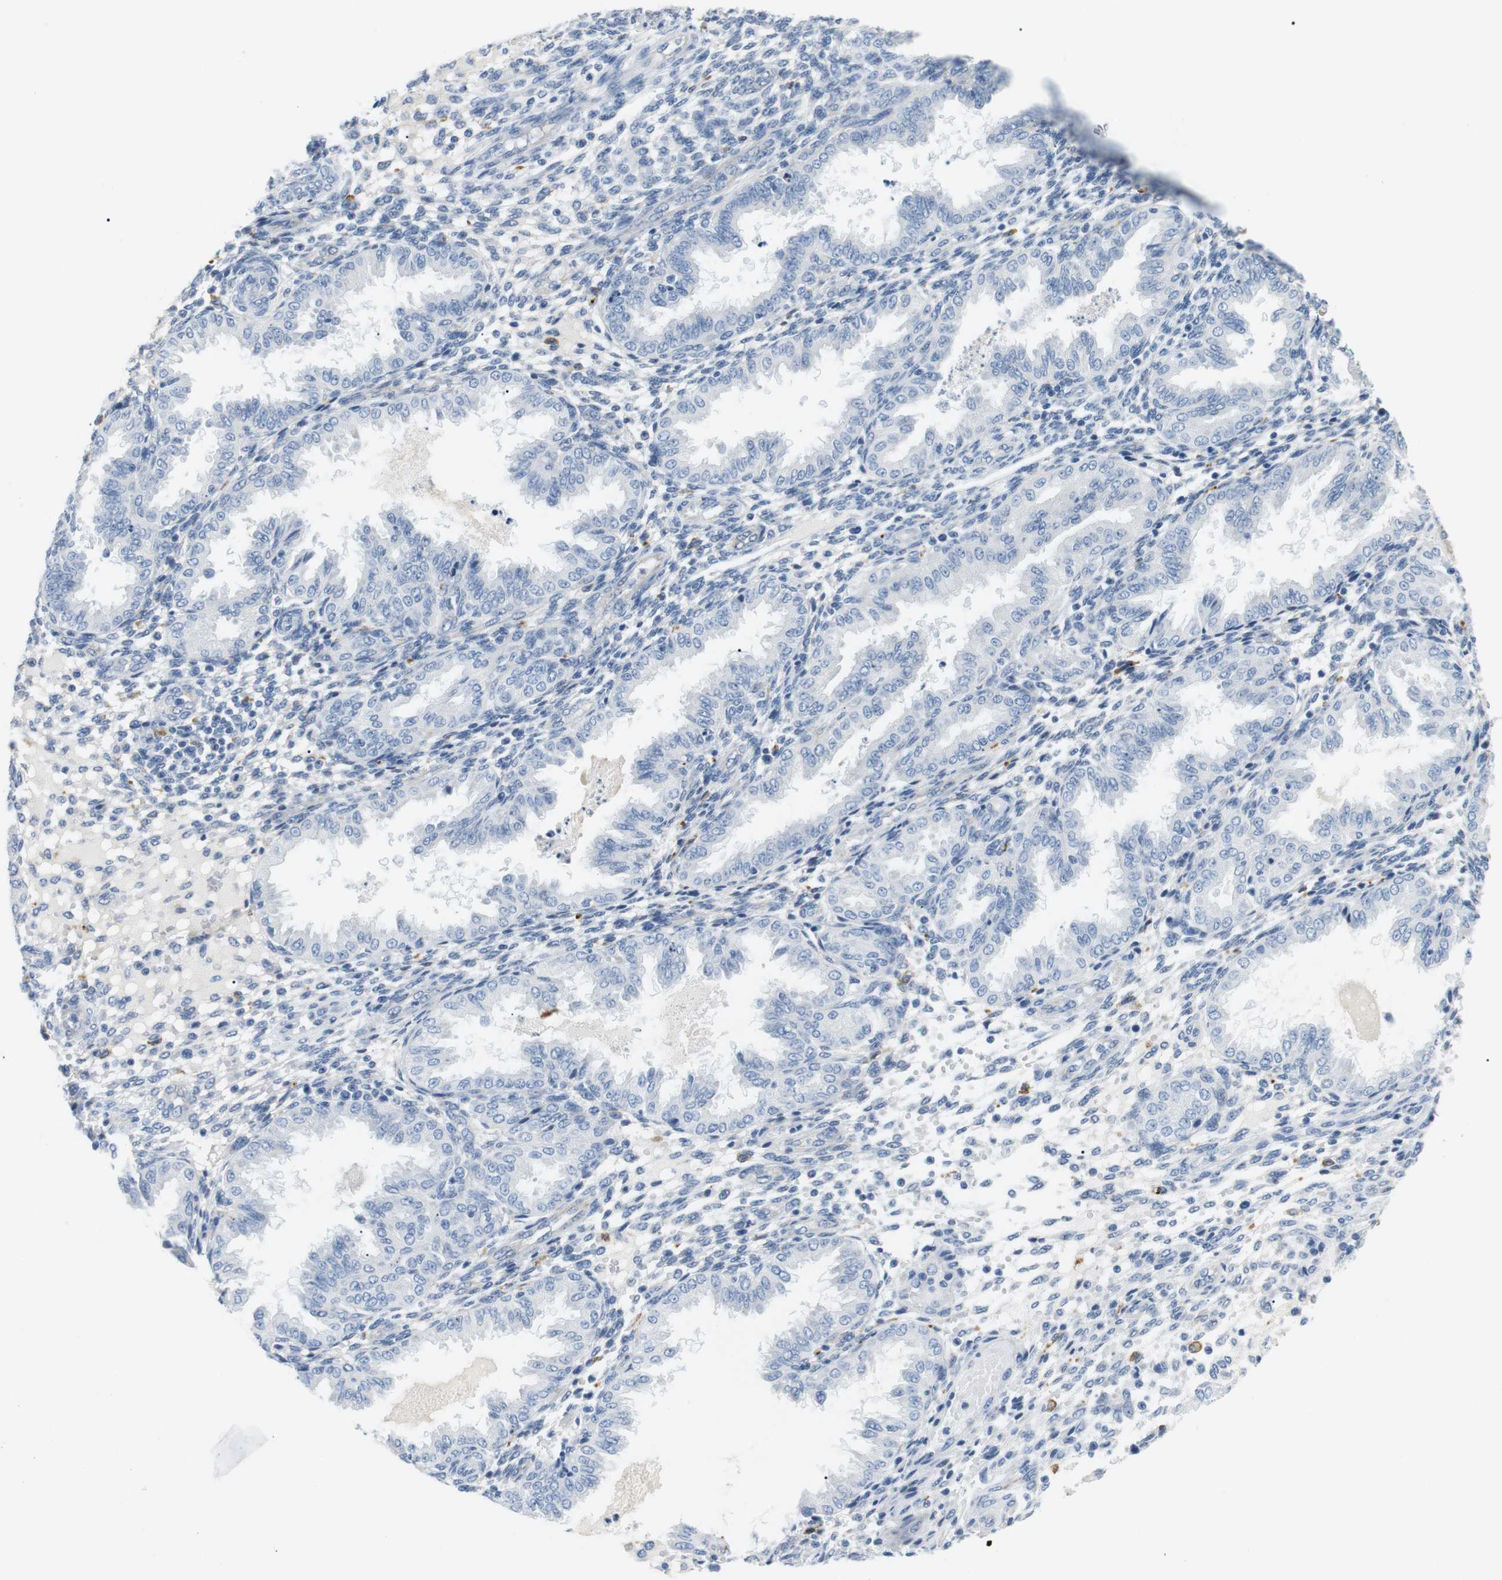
{"staining": {"intensity": "negative", "quantity": "none", "location": "none"}, "tissue": "endometrium", "cell_type": "Cells in endometrial stroma", "image_type": "normal", "snomed": [{"axis": "morphology", "description": "Normal tissue, NOS"}, {"axis": "topography", "description": "Endometrium"}], "caption": "DAB (3,3'-diaminobenzidine) immunohistochemical staining of unremarkable endometrium reveals no significant expression in cells in endometrial stroma.", "gene": "FCGRT", "patient": {"sex": "female", "age": 33}}